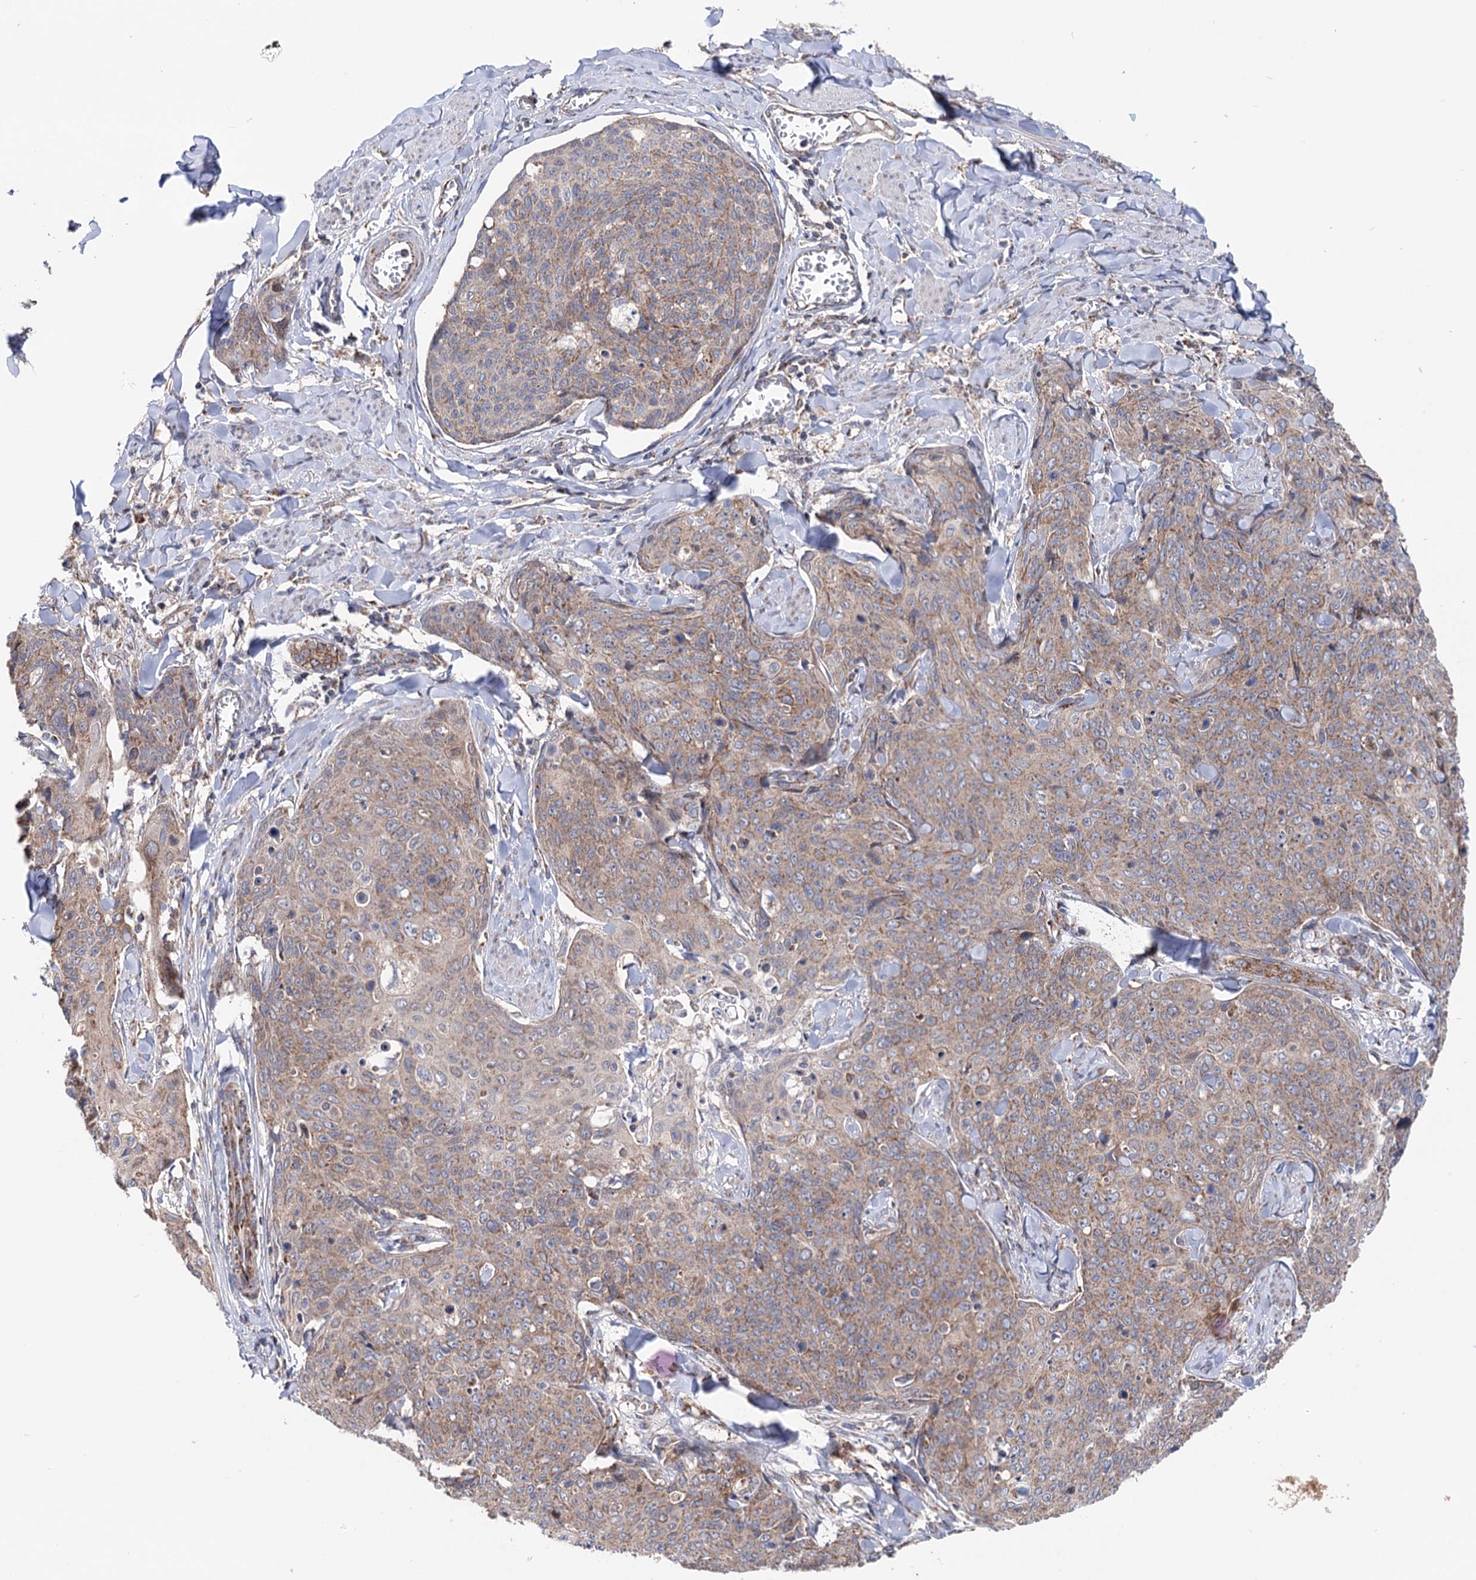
{"staining": {"intensity": "weak", "quantity": ">75%", "location": "cytoplasmic/membranous"}, "tissue": "skin cancer", "cell_type": "Tumor cells", "image_type": "cancer", "snomed": [{"axis": "morphology", "description": "Squamous cell carcinoma, NOS"}, {"axis": "topography", "description": "Skin"}, {"axis": "topography", "description": "Vulva"}], "caption": "Immunohistochemical staining of human skin cancer exhibits low levels of weak cytoplasmic/membranous positivity in approximately >75% of tumor cells.", "gene": "SUCLA2", "patient": {"sex": "female", "age": 85}}